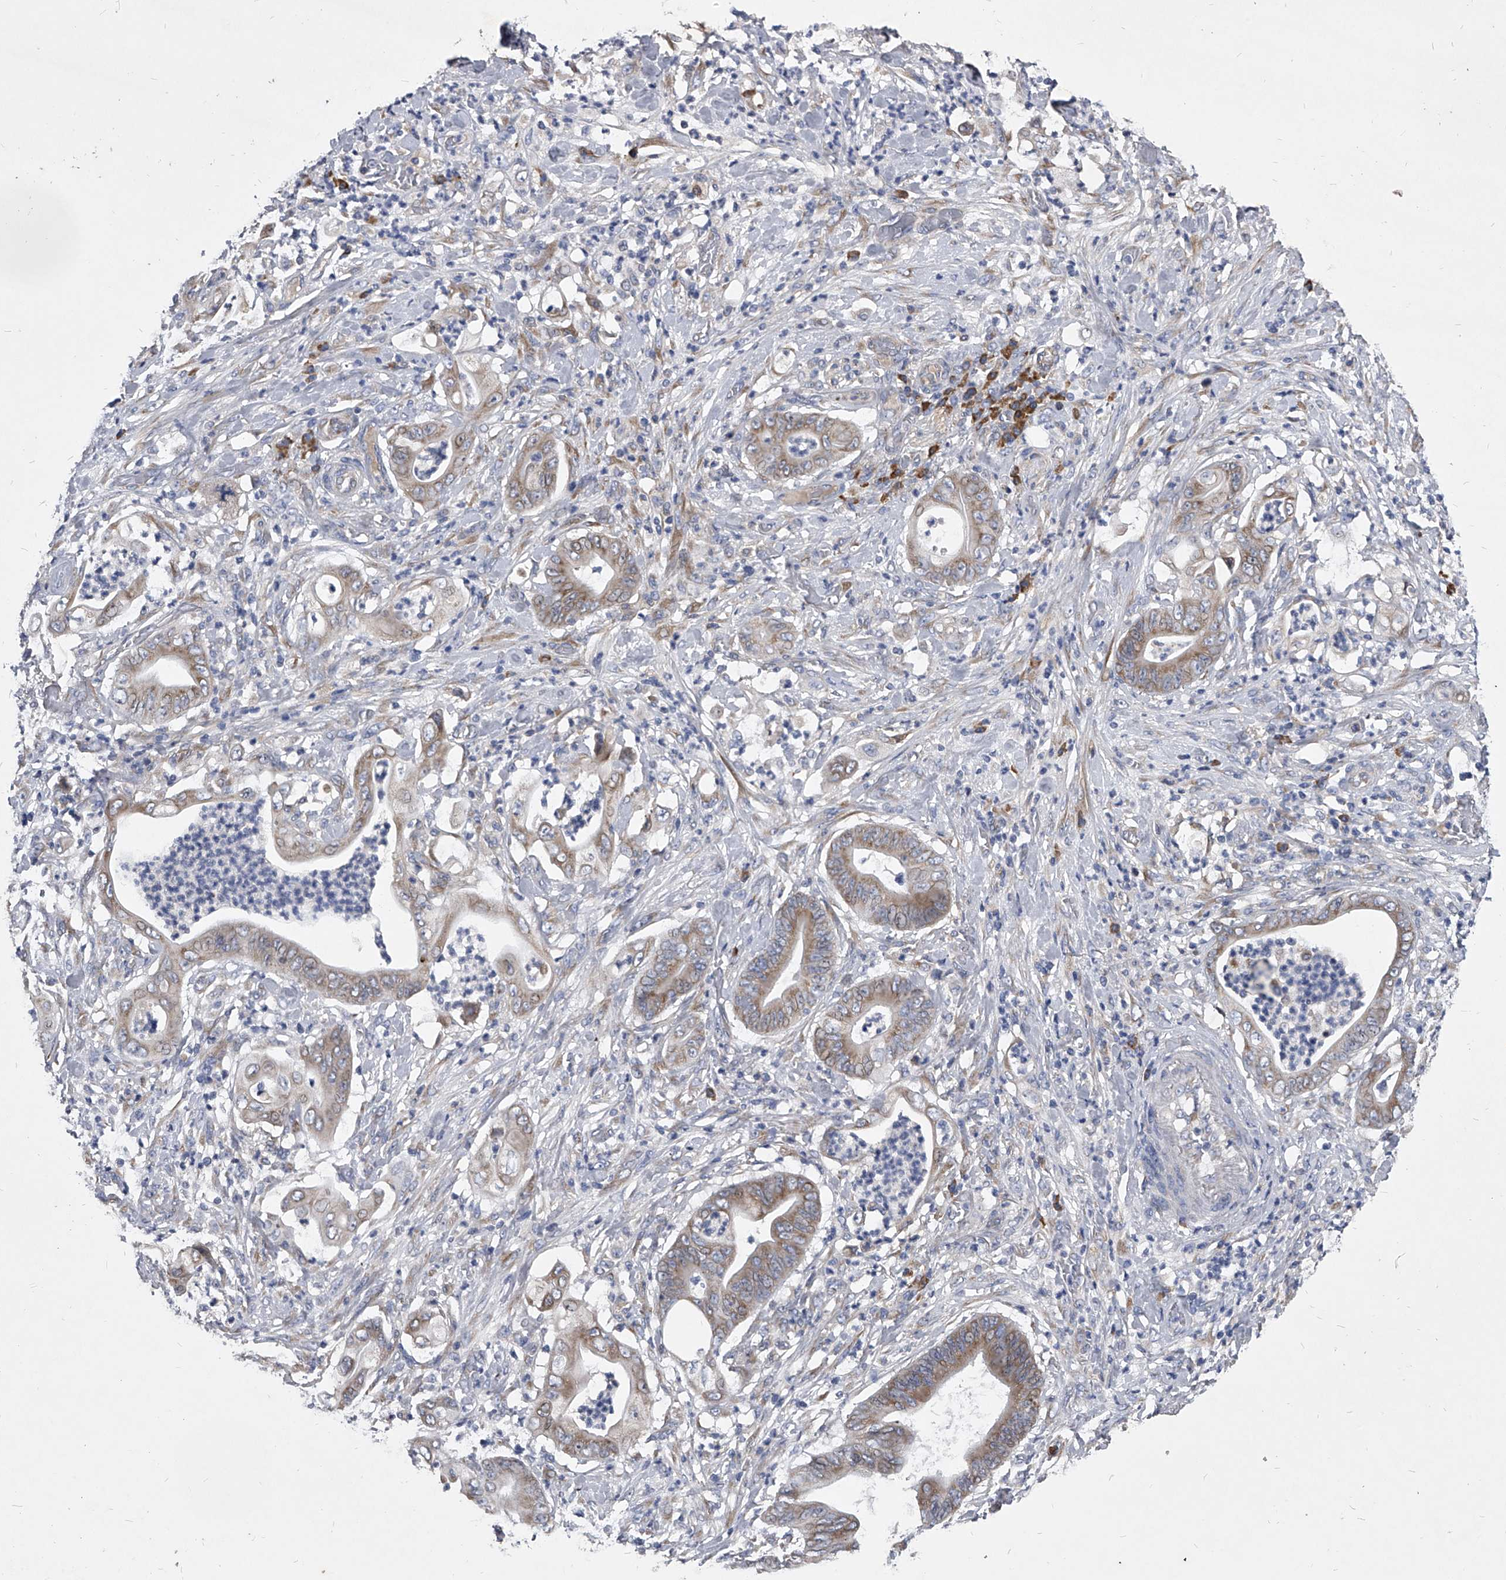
{"staining": {"intensity": "weak", "quantity": ">75%", "location": "cytoplasmic/membranous"}, "tissue": "stomach cancer", "cell_type": "Tumor cells", "image_type": "cancer", "snomed": [{"axis": "morphology", "description": "Adenocarcinoma, NOS"}, {"axis": "topography", "description": "Stomach"}], "caption": "Immunohistochemistry of human stomach adenocarcinoma demonstrates low levels of weak cytoplasmic/membranous staining in about >75% of tumor cells.", "gene": "CCR4", "patient": {"sex": "female", "age": 73}}